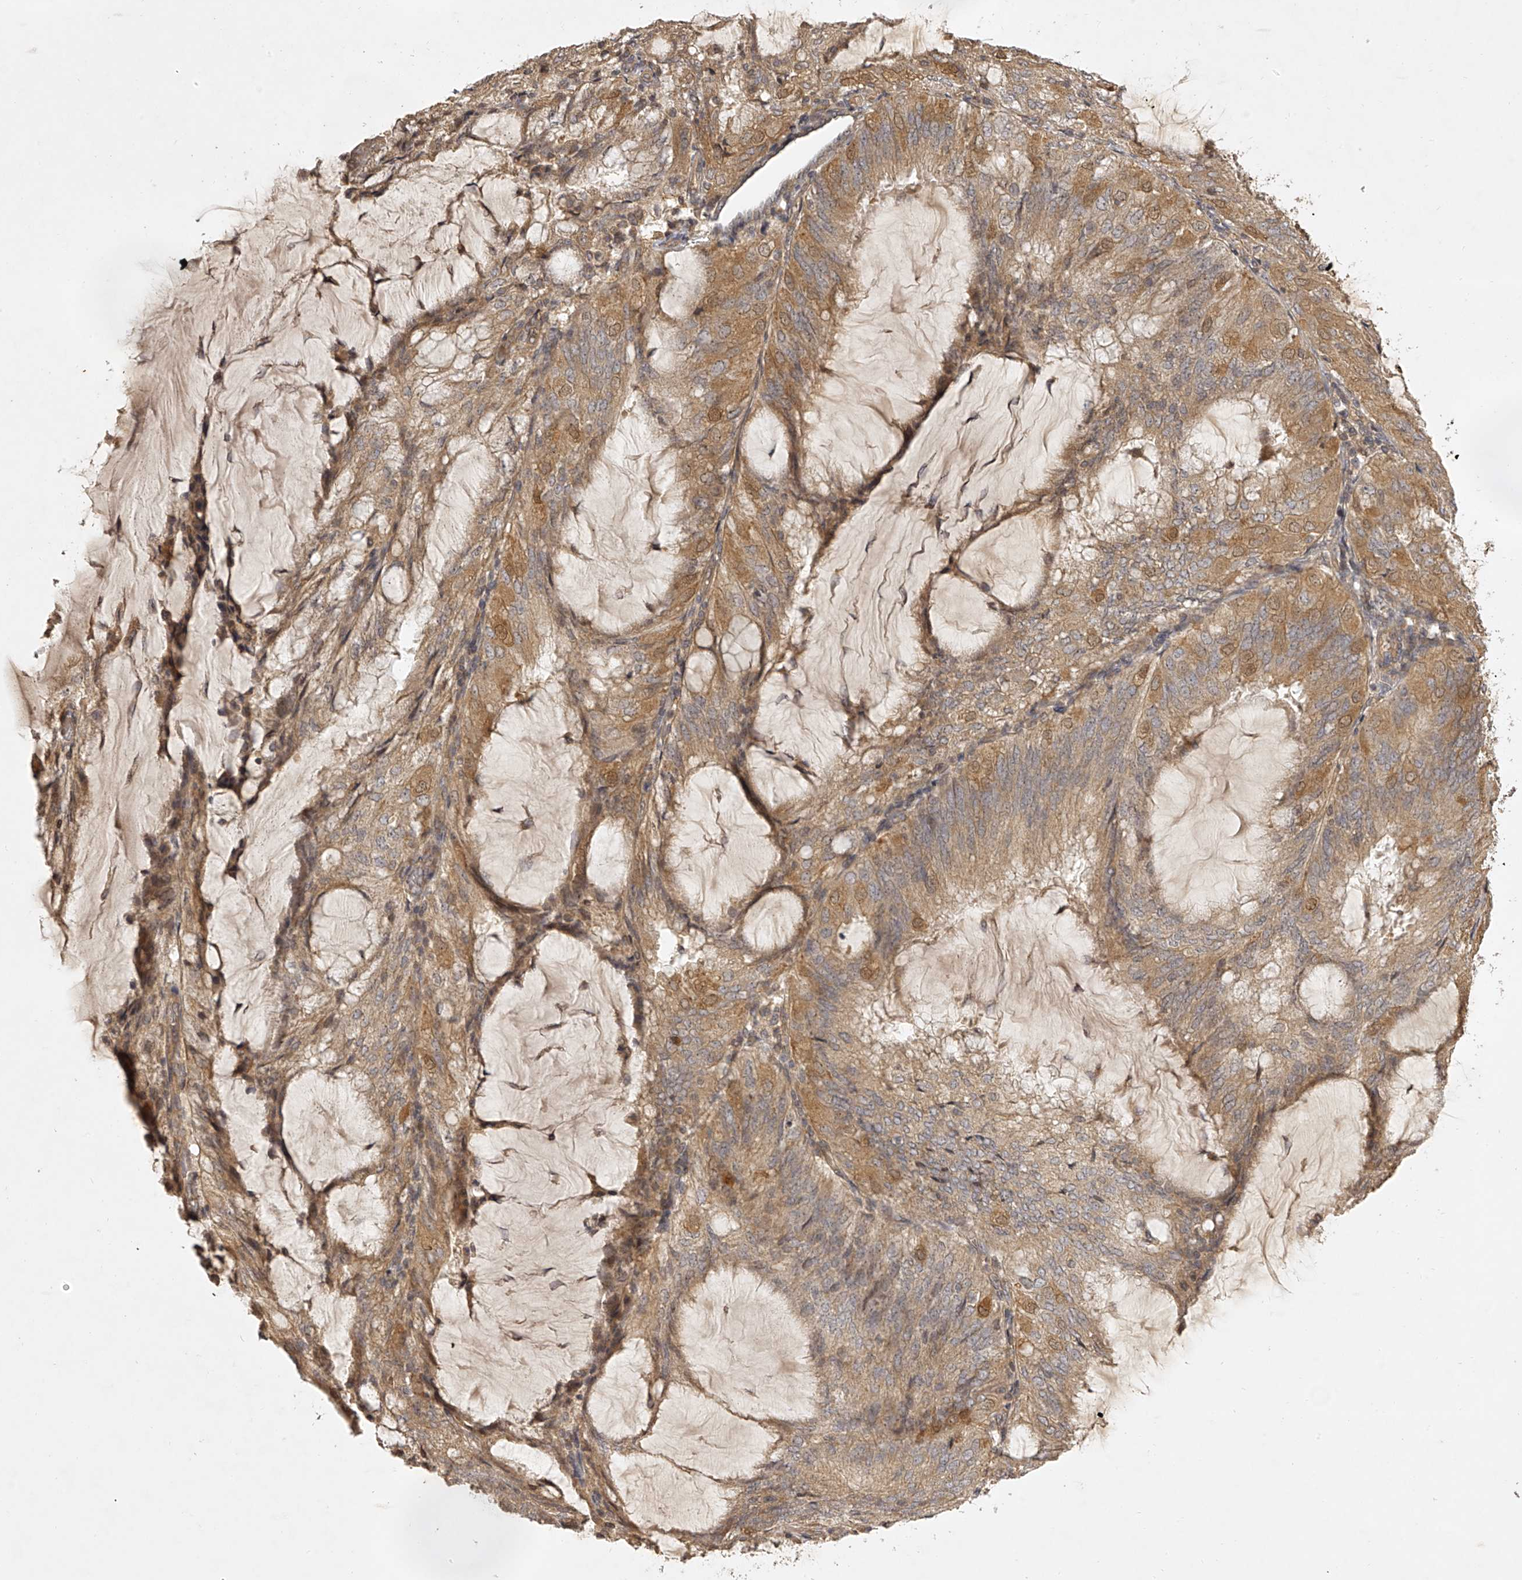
{"staining": {"intensity": "moderate", "quantity": ">75%", "location": "cytoplasmic/membranous"}, "tissue": "endometrial cancer", "cell_type": "Tumor cells", "image_type": "cancer", "snomed": [{"axis": "morphology", "description": "Adenocarcinoma, NOS"}, {"axis": "topography", "description": "Endometrium"}], "caption": "DAB immunohistochemical staining of adenocarcinoma (endometrial) shows moderate cytoplasmic/membranous protein expression in about >75% of tumor cells.", "gene": "NFS1", "patient": {"sex": "female", "age": 81}}